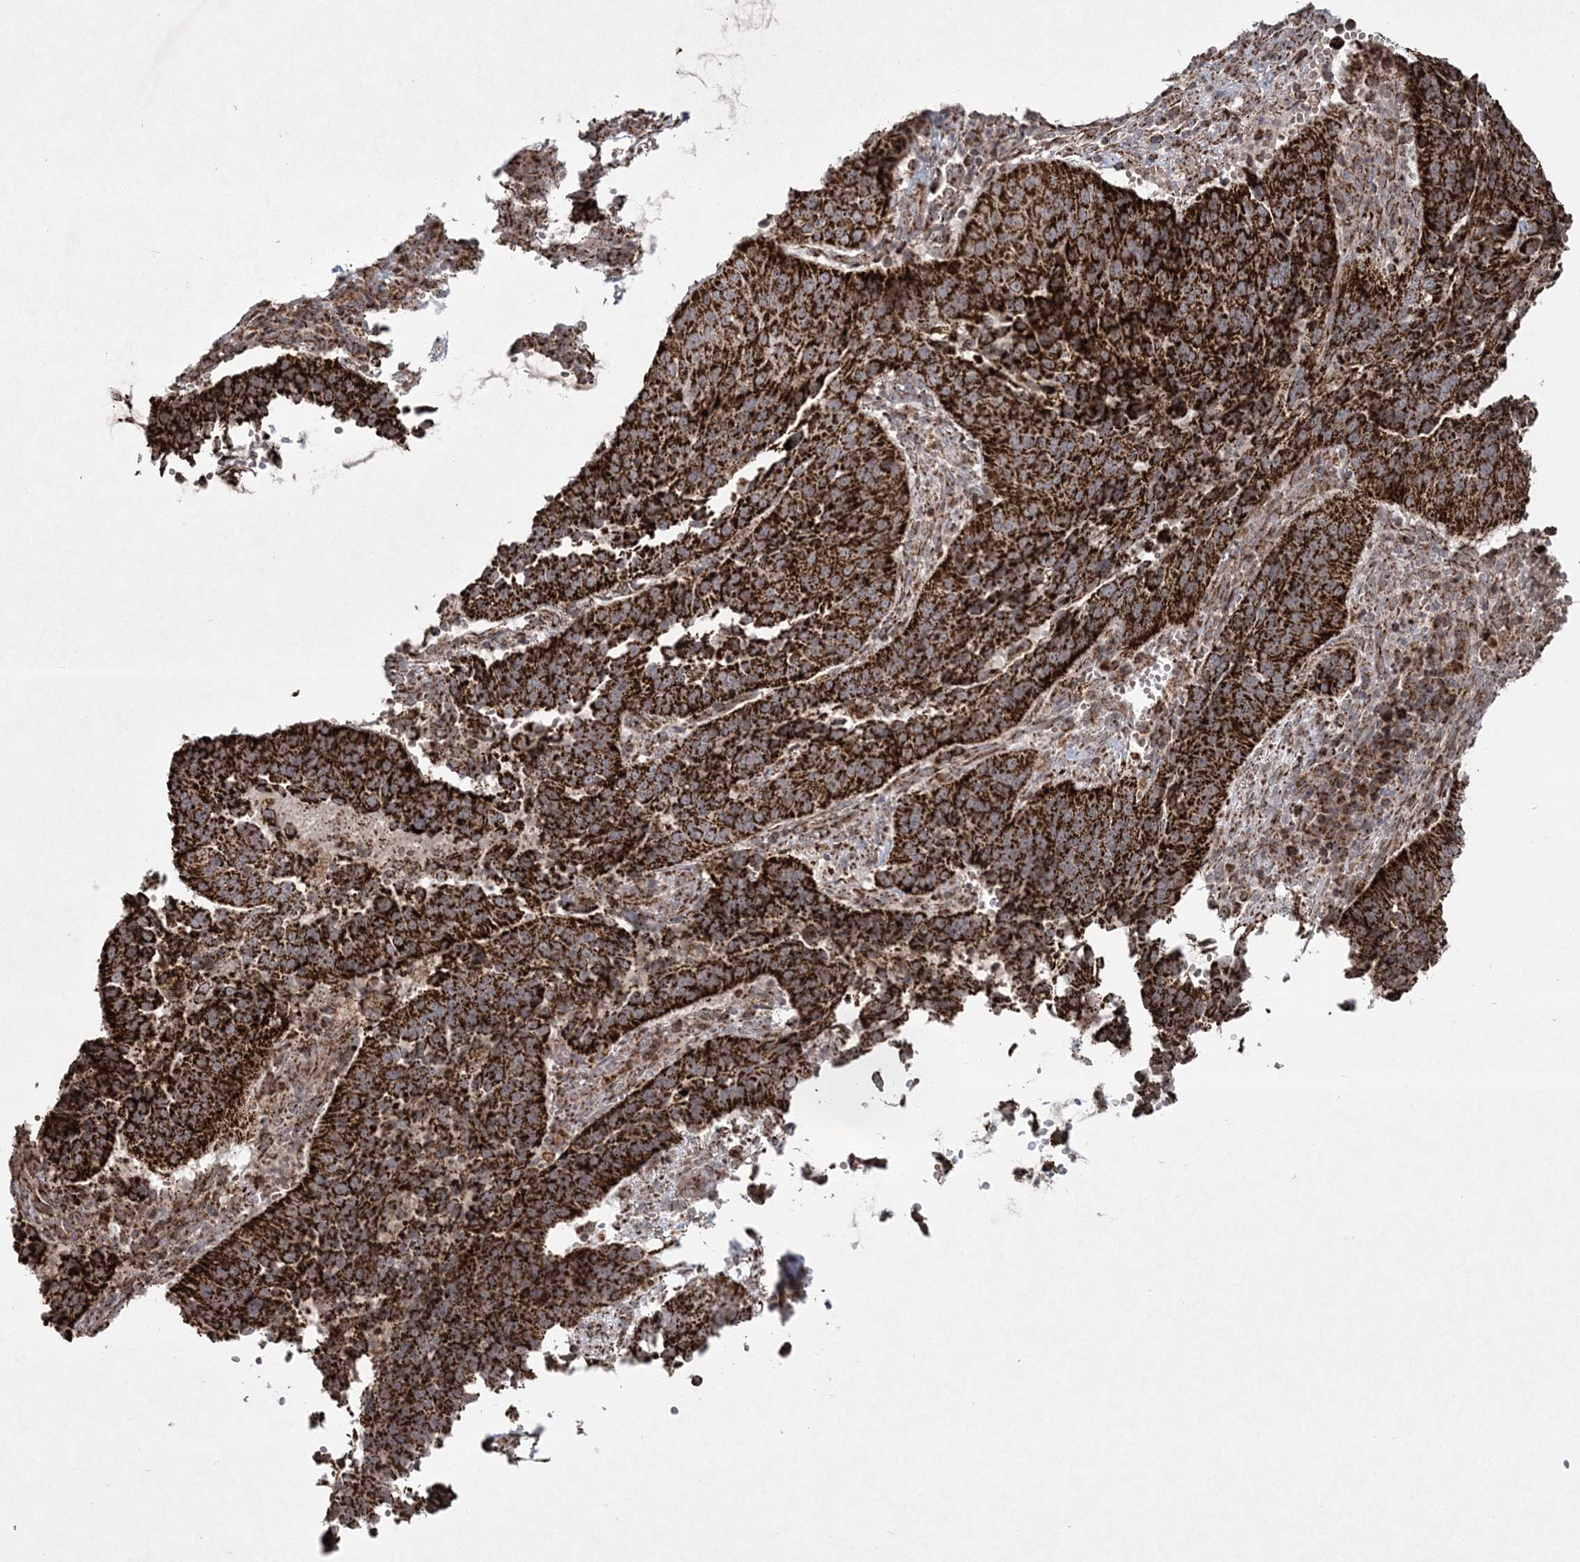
{"staining": {"intensity": "strong", "quantity": ">75%", "location": "cytoplasmic/membranous"}, "tissue": "cervical cancer", "cell_type": "Tumor cells", "image_type": "cancer", "snomed": [{"axis": "morphology", "description": "Normal tissue, NOS"}, {"axis": "morphology", "description": "Squamous cell carcinoma, NOS"}, {"axis": "topography", "description": "Cervix"}], "caption": "Cervical cancer (squamous cell carcinoma) tissue demonstrates strong cytoplasmic/membranous positivity in about >75% of tumor cells, visualized by immunohistochemistry. Immunohistochemistry (ihc) stains the protein of interest in brown and the nuclei are stained blue.", "gene": "LRPPRC", "patient": {"sex": "female", "age": 39}}